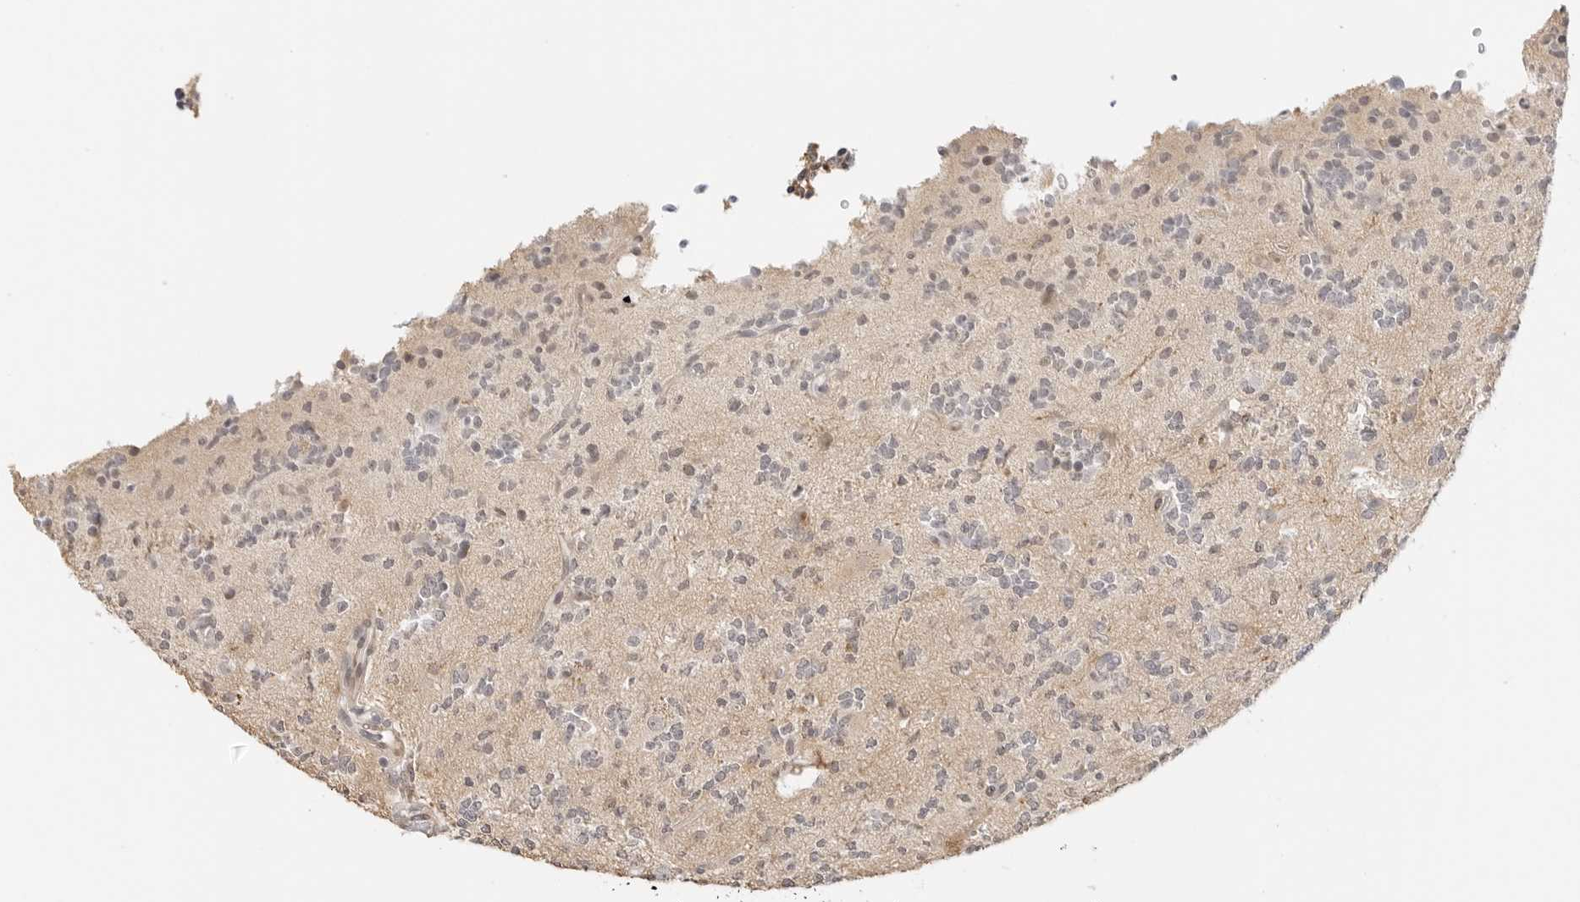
{"staining": {"intensity": "negative", "quantity": "none", "location": "none"}, "tissue": "glioma", "cell_type": "Tumor cells", "image_type": "cancer", "snomed": [{"axis": "morphology", "description": "Glioma, malignant, High grade"}, {"axis": "topography", "description": "Brain"}], "caption": "The immunohistochemistry photomicrograph has no significant expression in tumor cells of malignant high-grade glioma tissue.", "gene": "PCDH19", "patient": {"sex": "female", "age": 62}}